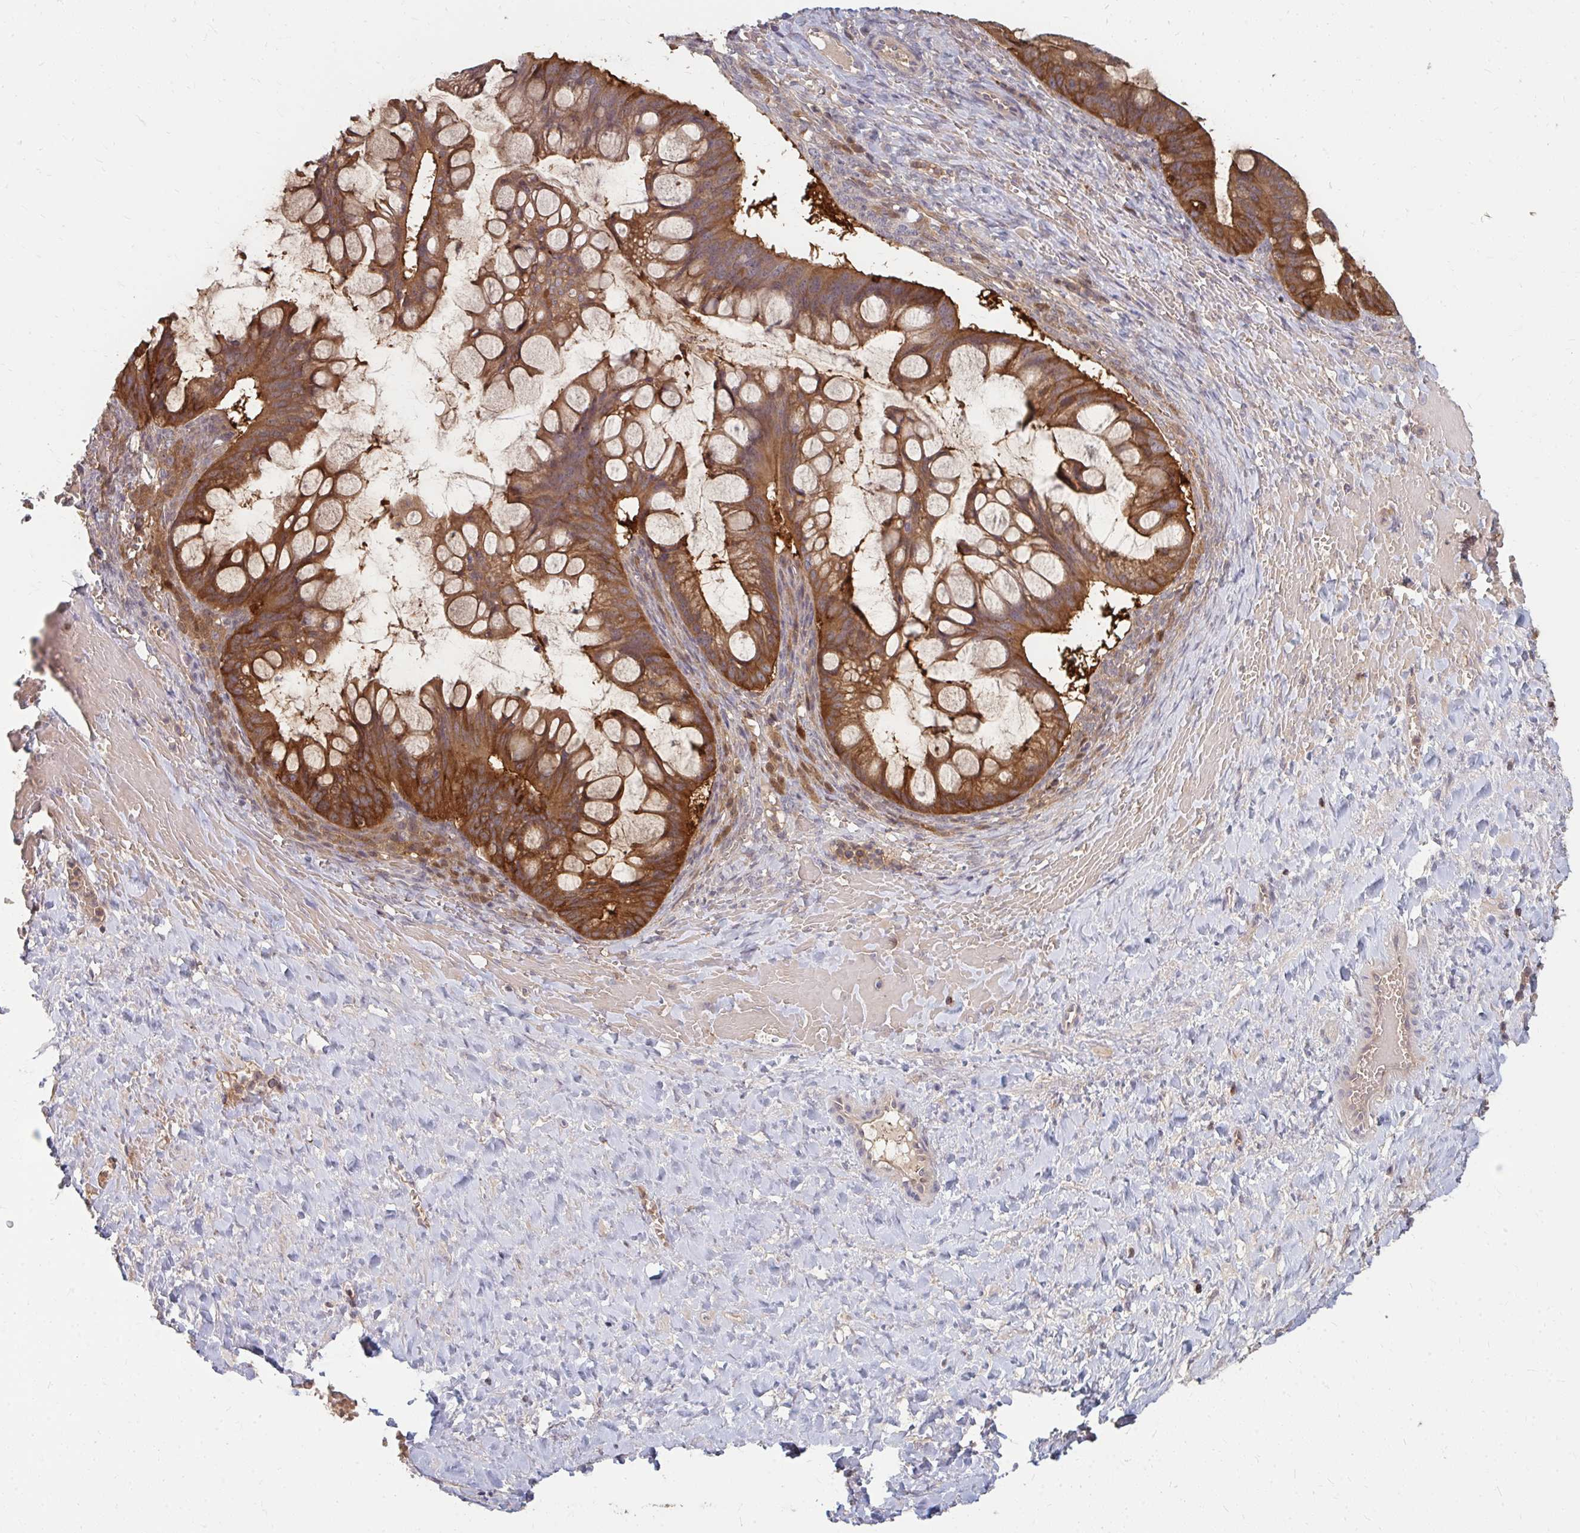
{"staining": {"intensity": "strong", "quantity": ">75%", "location": "cytoplasmic/membranous"}, "tissue": "ovarian cancer", "cell_type": "Tumor cells", "image_type": "cancer", "snomed": [{"axis": "morphology", "description": "Cystadenocarcinoma, mucinous, NOS"}, {"axis": "topography", "description": "Ovary"}], "caption": "Ovarian cancer stained with a protein marker displays strong staining in tumor cells.", "gene": "ZNF285", "patient": {"sex": "female", "age": 73}}